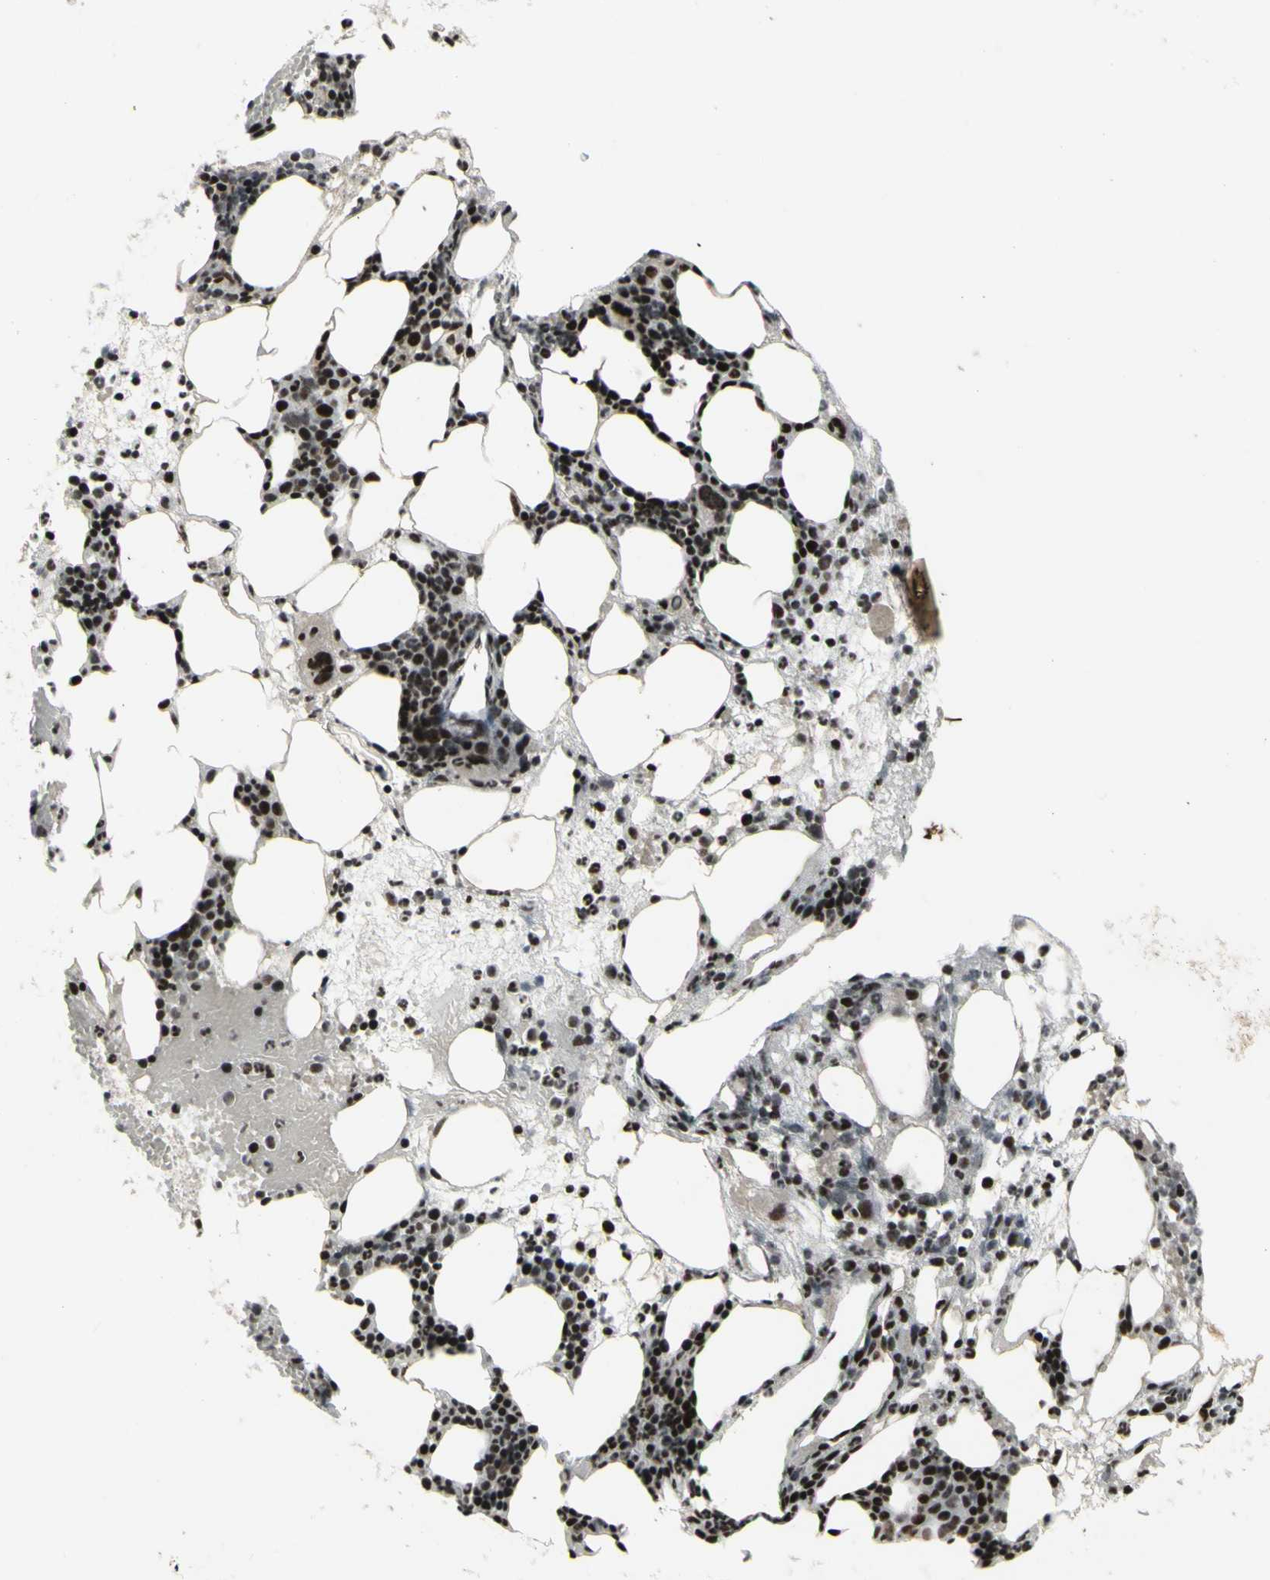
{"staining": {"intensity": "strong", "quantity": "25%-75%", "location": "nuclear"}, "tissue": "bone marrow", "cell_type": "Hematopoietic cells", "image_type": "normal", "snomed": [{"axis": "morphology", "description": "Normal tissue, NOS"}, {"axis": "morphology", "description": "Inflammation, NOS"}, {"axis": "topography", "description": "Bone marrow"}], "caption": "Immunohistochemical staining of normal human bone marrow shows strong nuclear protein staining in about 25%-75% of hematopoietic cells.", "gene": "SUPT6H", "patient": {"sex": "female", "age": 79}}